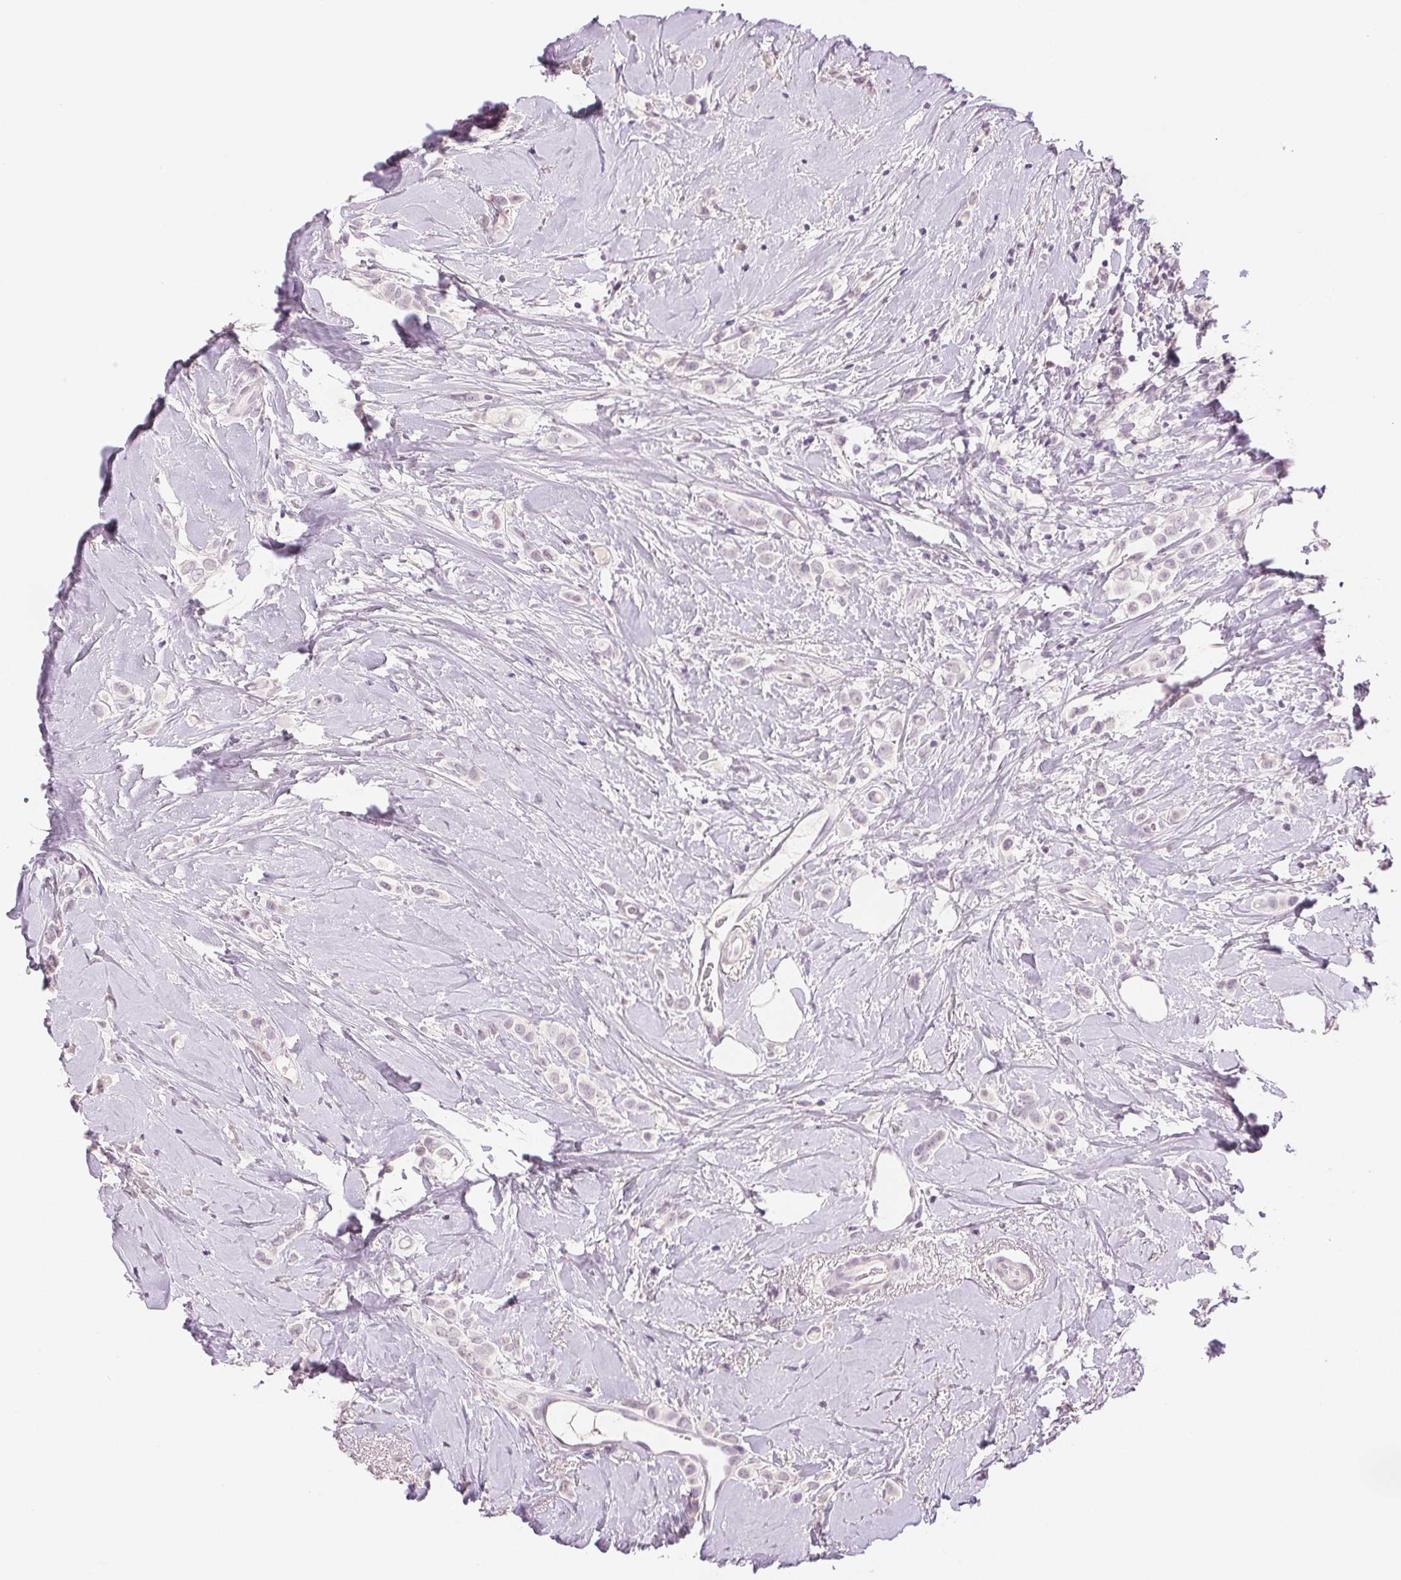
{"staining": {"intensity": "negative", "quantity": "none", "location": "none"}, "tissue": "breast cancer", "cell_type": "Tumor cells", "image_type": "cancer", "snomed": [{"axis": "morphology", "description": "Lobular carcinoma"}, {"axis": "topography", "description": "Breast"}], "caption": "Breast cancer (lobular carcinoma) was stained to show a protein in brown. There is no significant positivity in tumor cells.", "gene": "SCGN", "patient": {"sex": "female", "age": 66}}